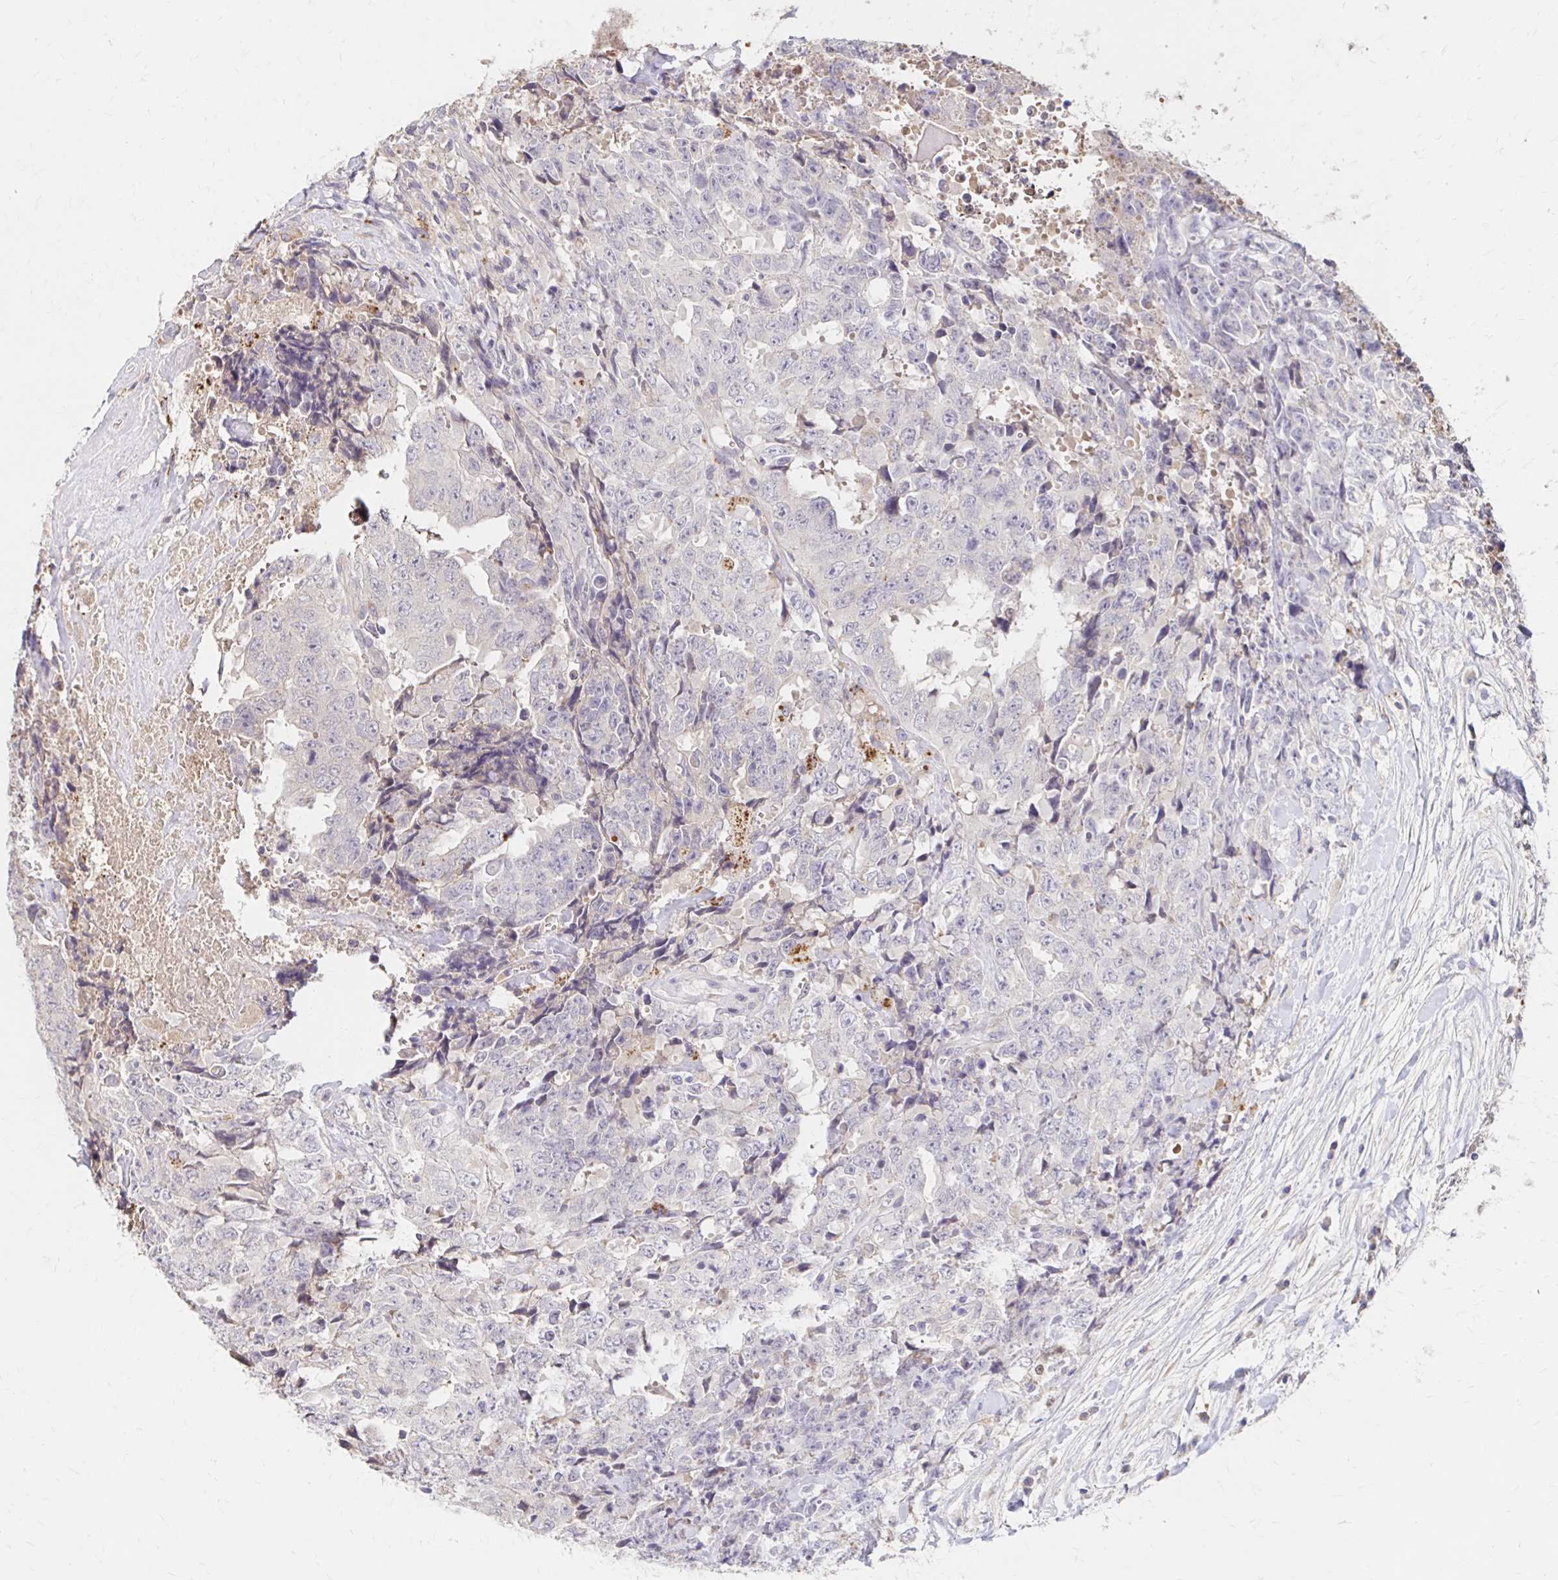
{"staining": {"intensity": "negative", "quantity": "none", "location": "none"}, "tissue": "testis cancer", "cell_type": "Tumor cells", "image_type": "cancer", "snomed": [{"axis": "morphology", "description": "Carcinoma, Embryonal, NOS"}, {"axis": "topography", "description": "Testis"}], "caption": "High power microscopy histopathology image of an immunohistochemistry image of testis cancer, revealing no significant expression in tumor cells.", "gene": "HMGCS2", "patient": {"sex": "male", "age": 24}}